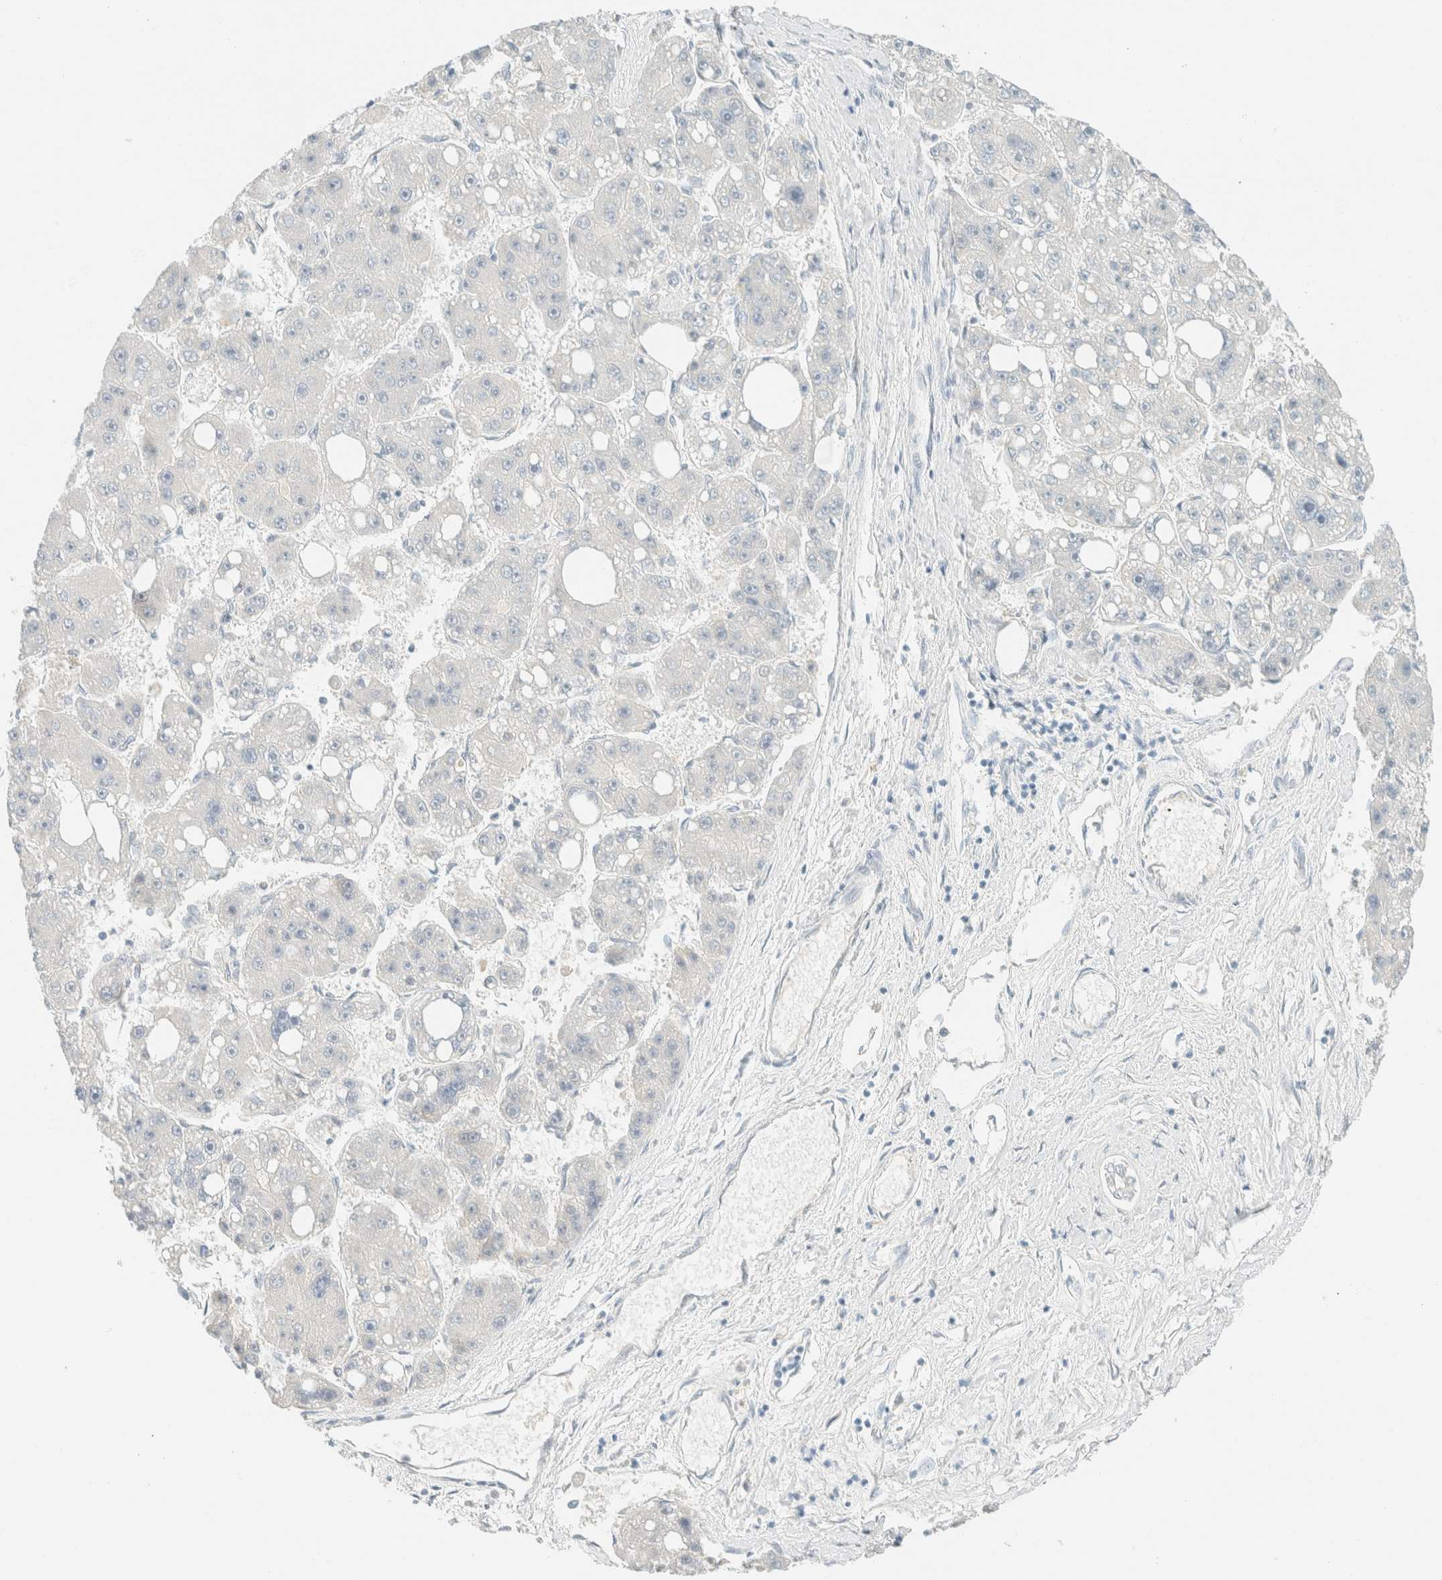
{"staining": {"intensity": "negative", "quantity": "none", "location": "none"}, "tissue": "liver cancer", "cell_type": "Tumor cells", "image_type": "cancer", "snomed": [{"axis": "morphology", "description": "Carcinoma, Hepatocellular, NOS"}, {"axis": "topography", "description": "Liver"}], "caption": "Protein analysis of hepatocellular carcinoma (liver) shows no significant expression in tumor cells.", "gene": "GPA33", "patient": {"sex": "female", "age": 61}}